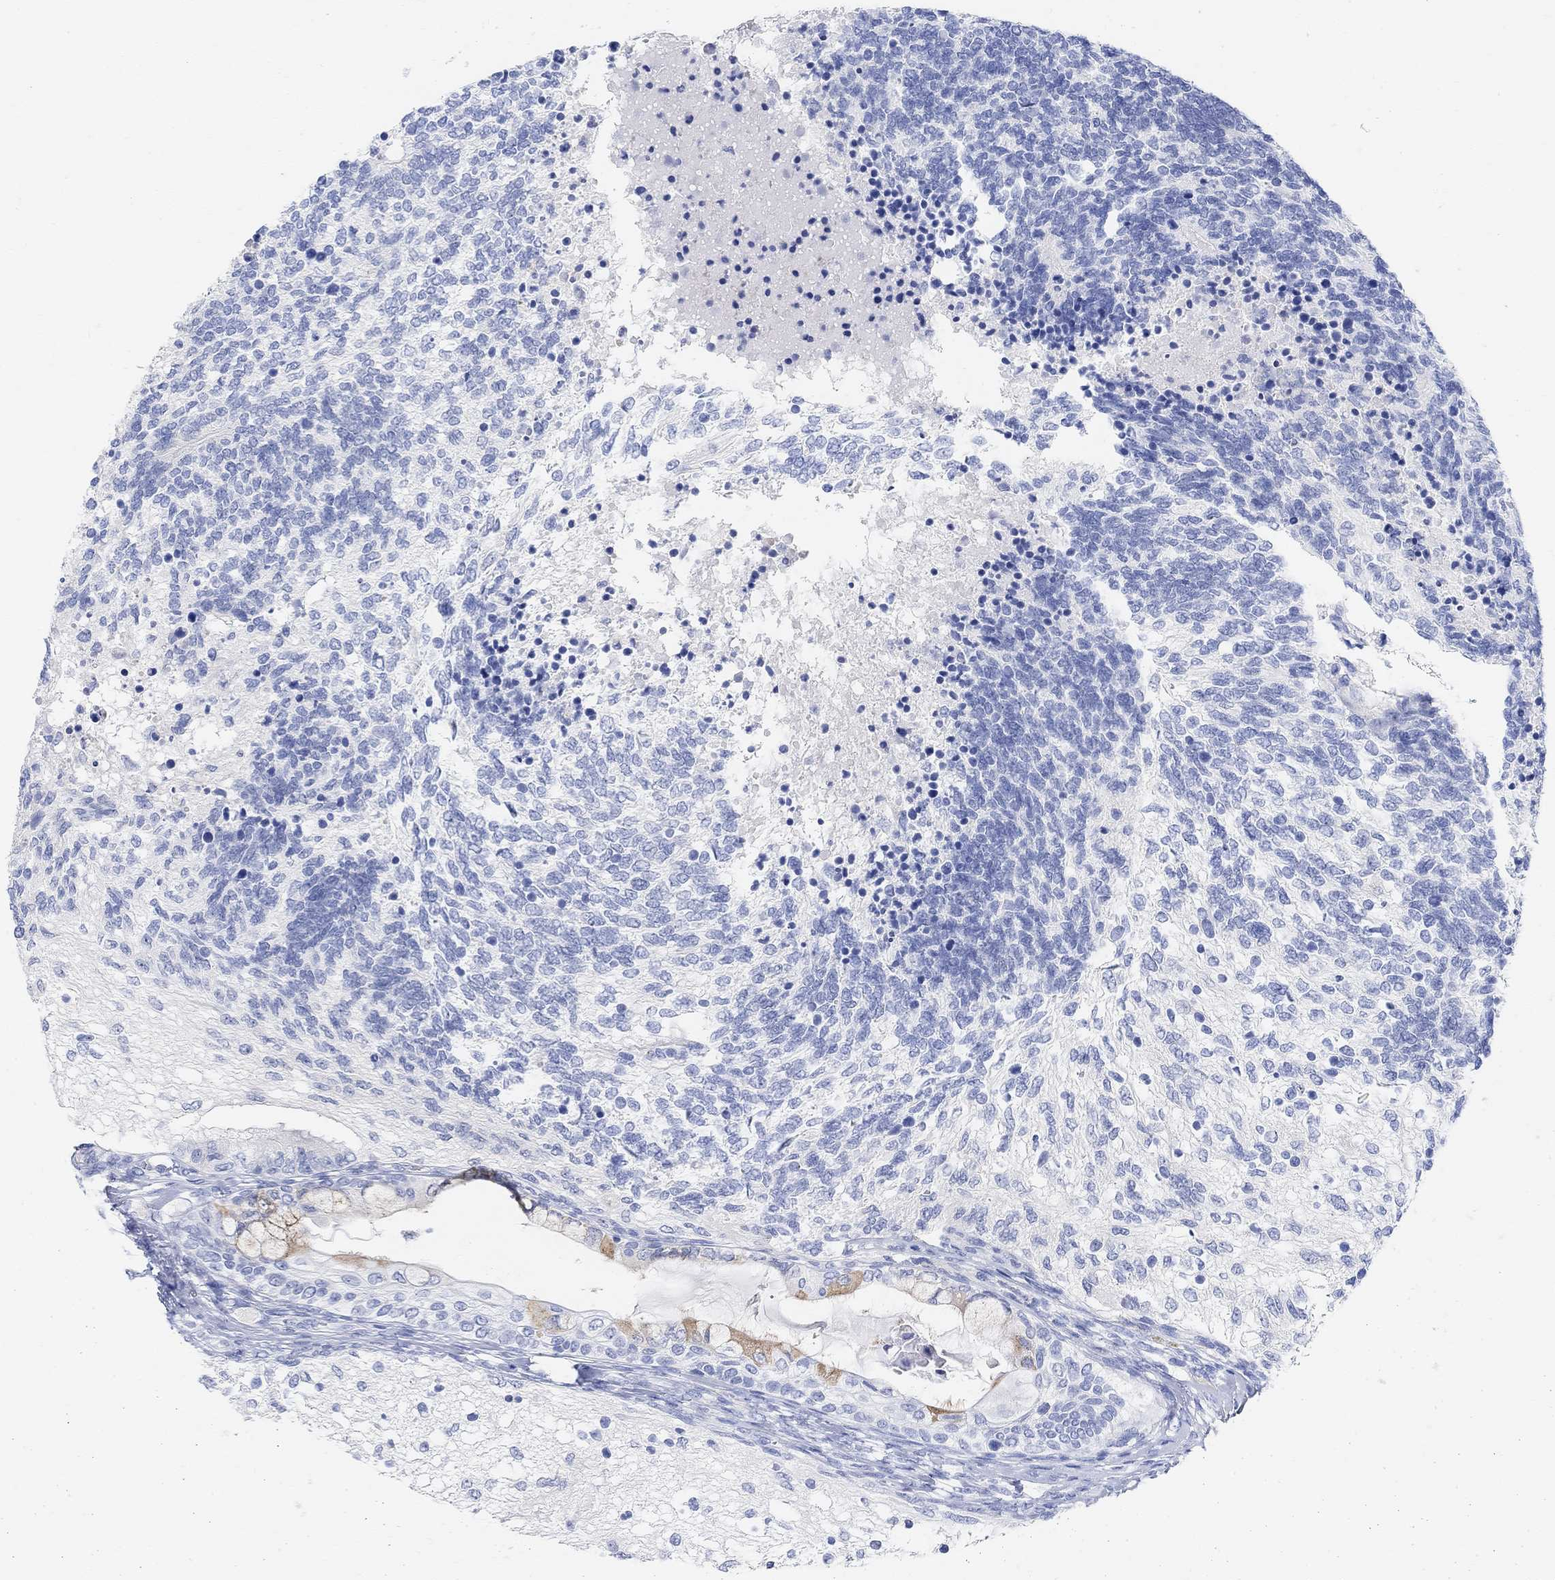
{"staining": {"intensity": "negative", "quantity": "none", "location": "none"}, "tissue": "testis cancer", "cell_type": "Tumor cells", "image_type": "cancer", "snomed": [{"axis": "morphology", "description": "Seminoma, NOS"}, {"axis": "morphology", "description": "Carcinoma, Embryonal, NOS"}, {"axis": "topography", "description": "Testis"}], "caption": "A high-resolution image shows immunohistochemistry (IHC) staining of seminoma (testis), which displays no significant staining in tumor cells. Brightfield microscopy of immunohistochemistry stained with DAB (brown) and hematoxylin (blue), captured at high magnification.", "gene": "RETNLB", "patient": {"sex": "male", "age": 41}}